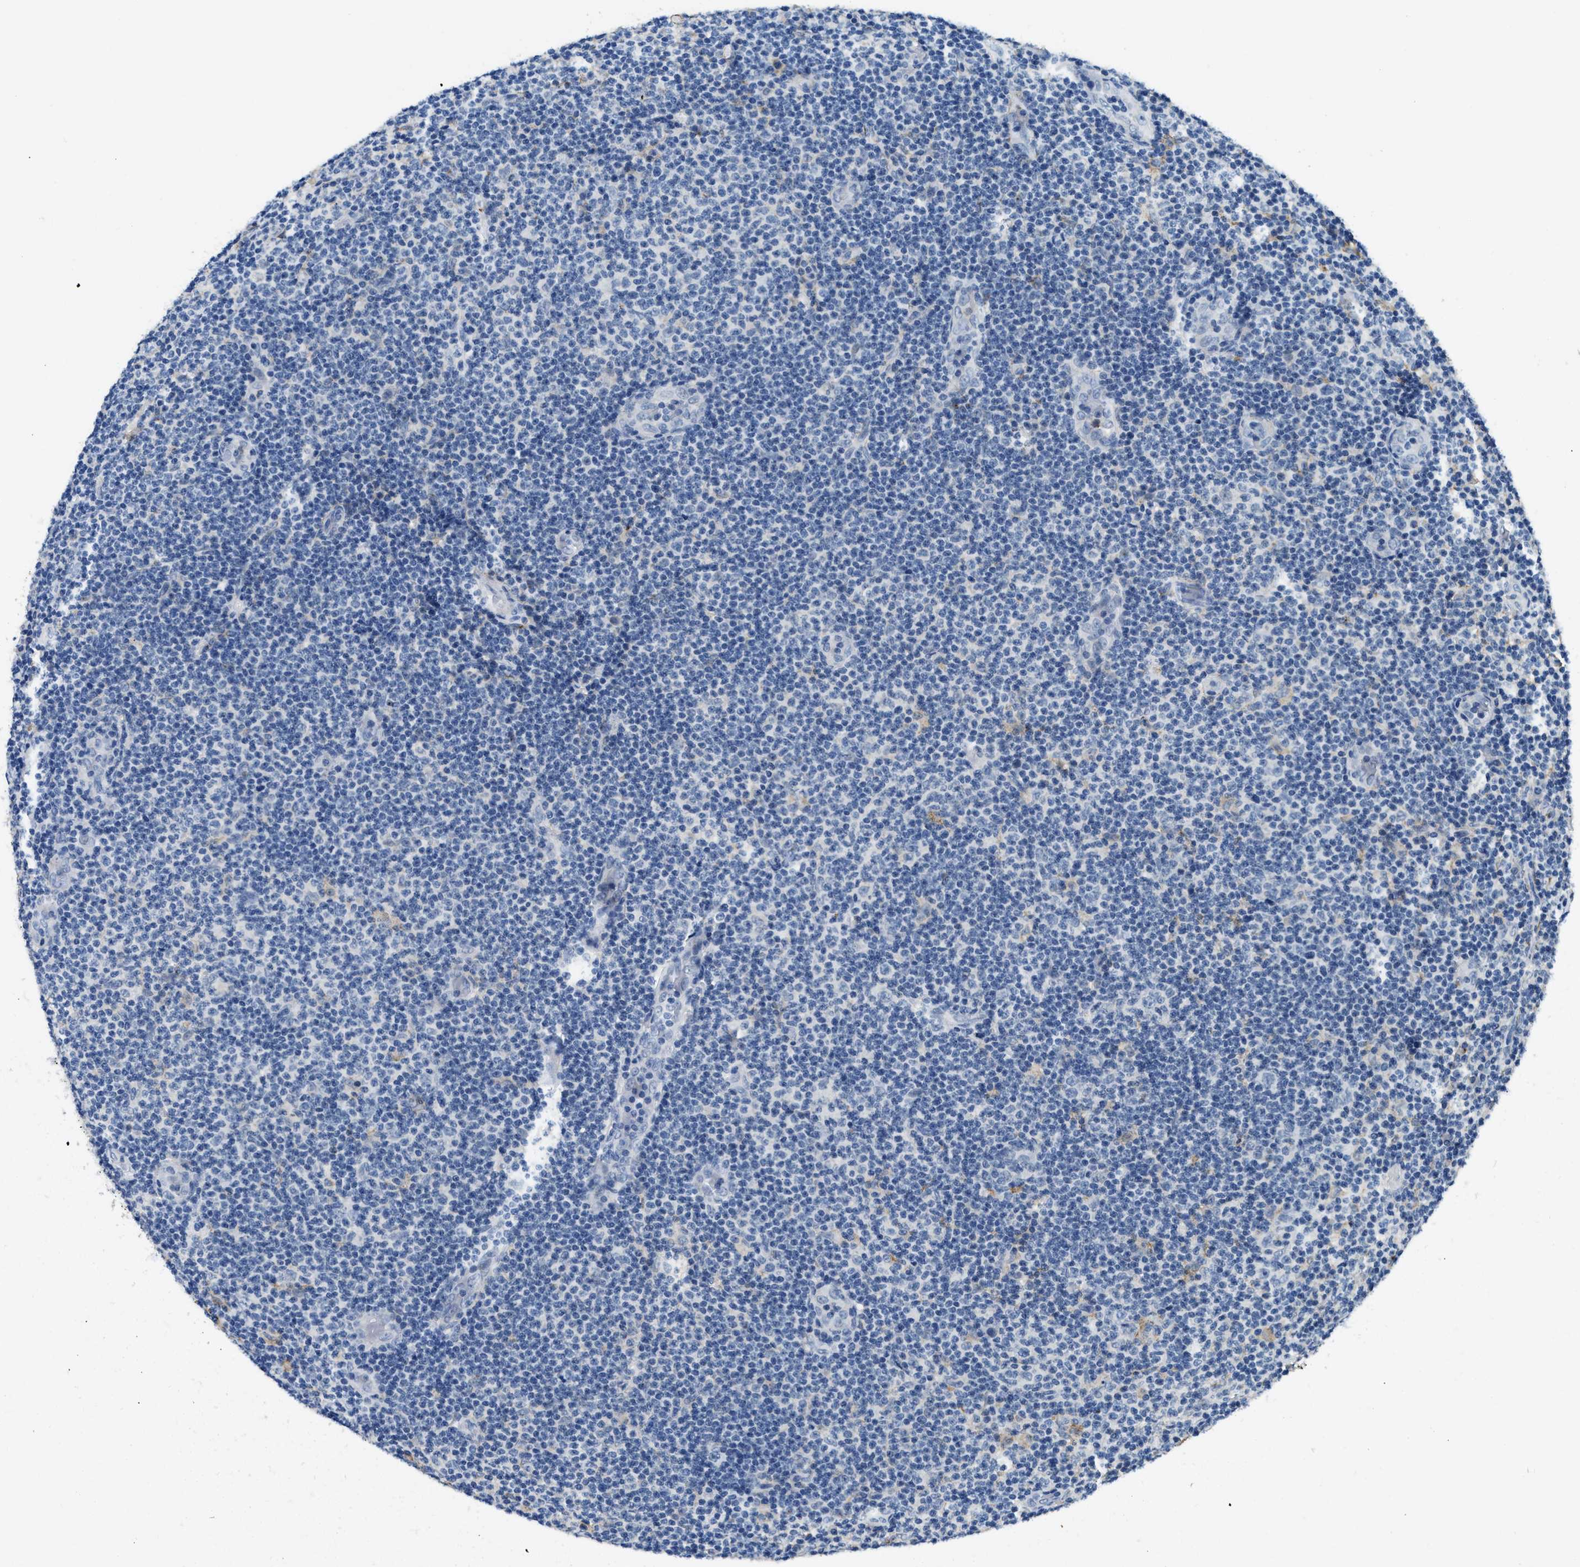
{"staining": {"intensity": "negative", "quantity": "none", "location": "none"}, "tissue": "lymphoma", "cell_type": "Tumor cells", "image_type": "cancer", "snomed": [{"axis": "morphology", "description": "Malignant lymphoma, non-Hodgkin's type, Low grade"}, {"axis": "topography", "description": "Lymph node"}], "caption": "A histopathology image of human lymphoma is negative for staining in tumor cells.", "gene": "LRP1", "patient": {"sex": "male", "age": 83}}